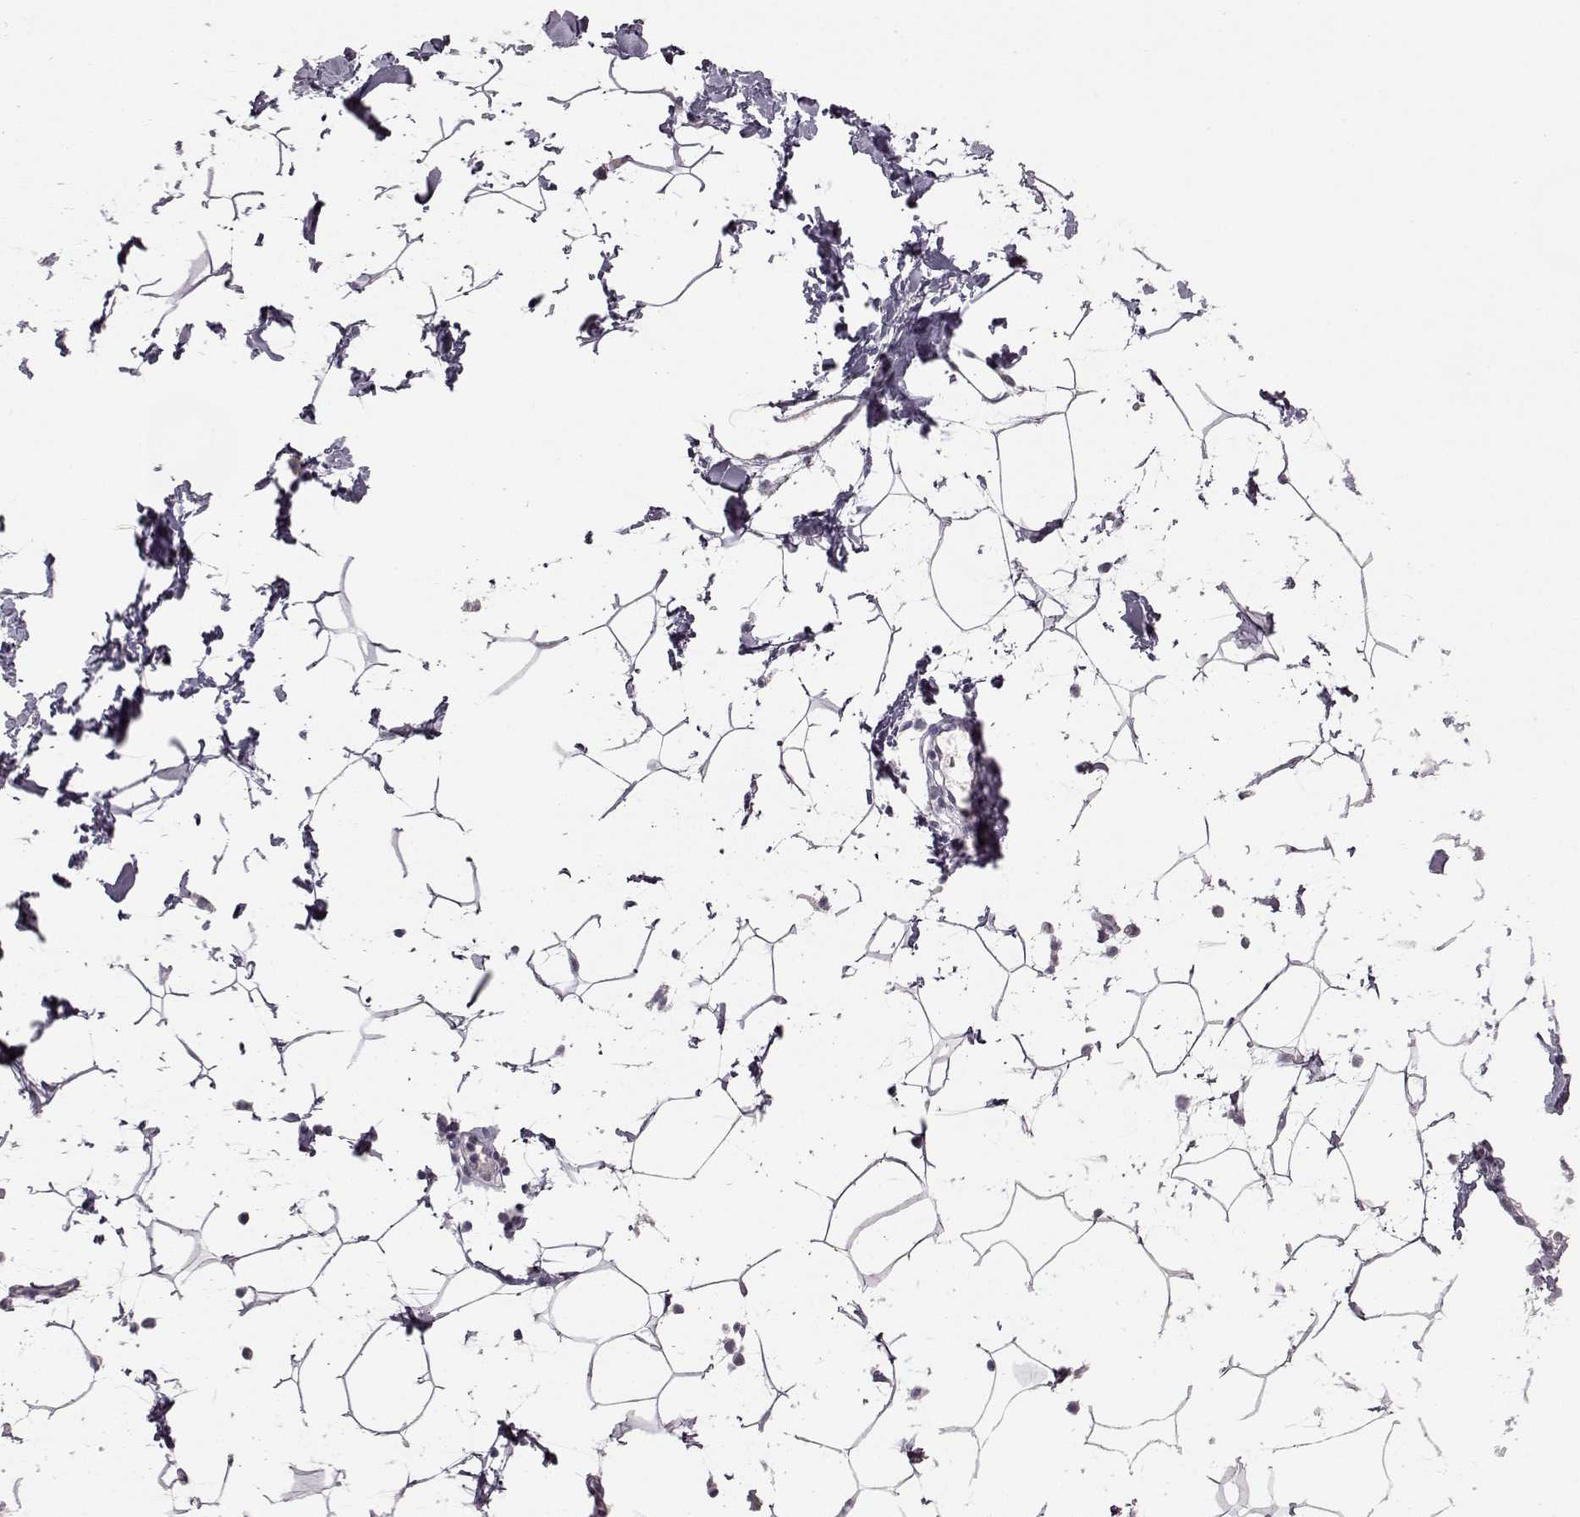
{"staining": {"intensity": "negative", "quantity": "none", "location": "none"}, "tissue": "breast", "cell_type": "Adipocytes", "image_type": "normal", "snomed": [{"axis": "morphology", "description": "Normal tissue, NOS"}, {"axis": "topography", "description": "Breast"}], "caption": "IHC of normal human breast reveals no expression in adipocytes. (Brightfield microscopy of DAB (3,3'-diaminobenzidine) immunohistochemistry (IHC) at high magnification).", "gene": "LHB", "patient": {"sex": "female", "age": 32}}